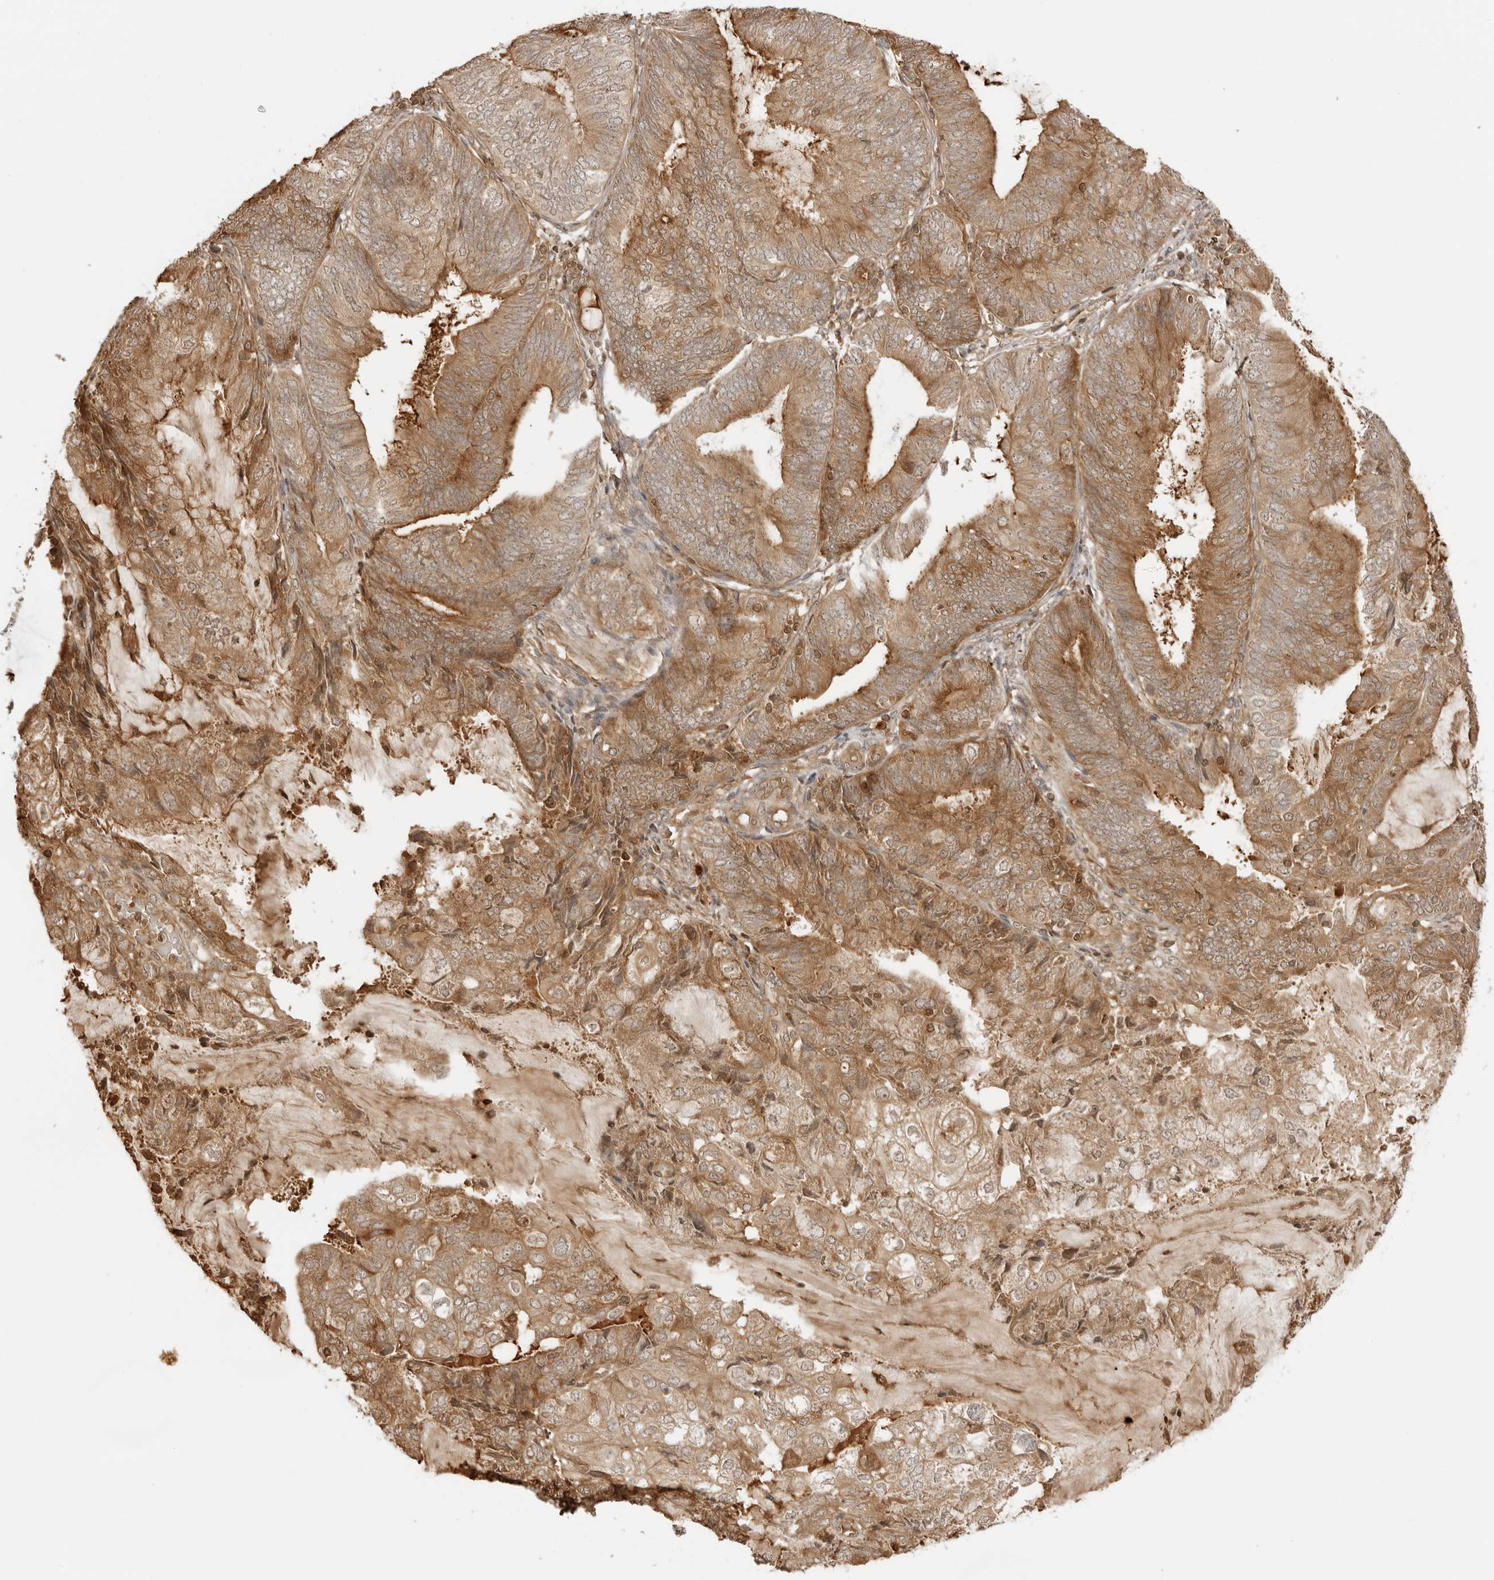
{"staining": {"intensity": "moderate", "quantity": ">75%", "location": "cytoplasmic/membranous"}, "tissue": "endometrial cancer", "cell_type": "Tumor cells", "image_type": "cancer", "snomed": [{"axis": "morphology", "description": "Adenocarcinoma, NOS"}, {"axis": "topography", "description": "Endometrium"}], "caption": "Tumor cells display moderate cytoplasmic/membranous positivity in about >75% of cells in endometrial adenocarcinoma. (IHC, brightfield microscopy, high magnification).", "gene": "IKBKE", "patient": {"sex": "female", "age": 81}}